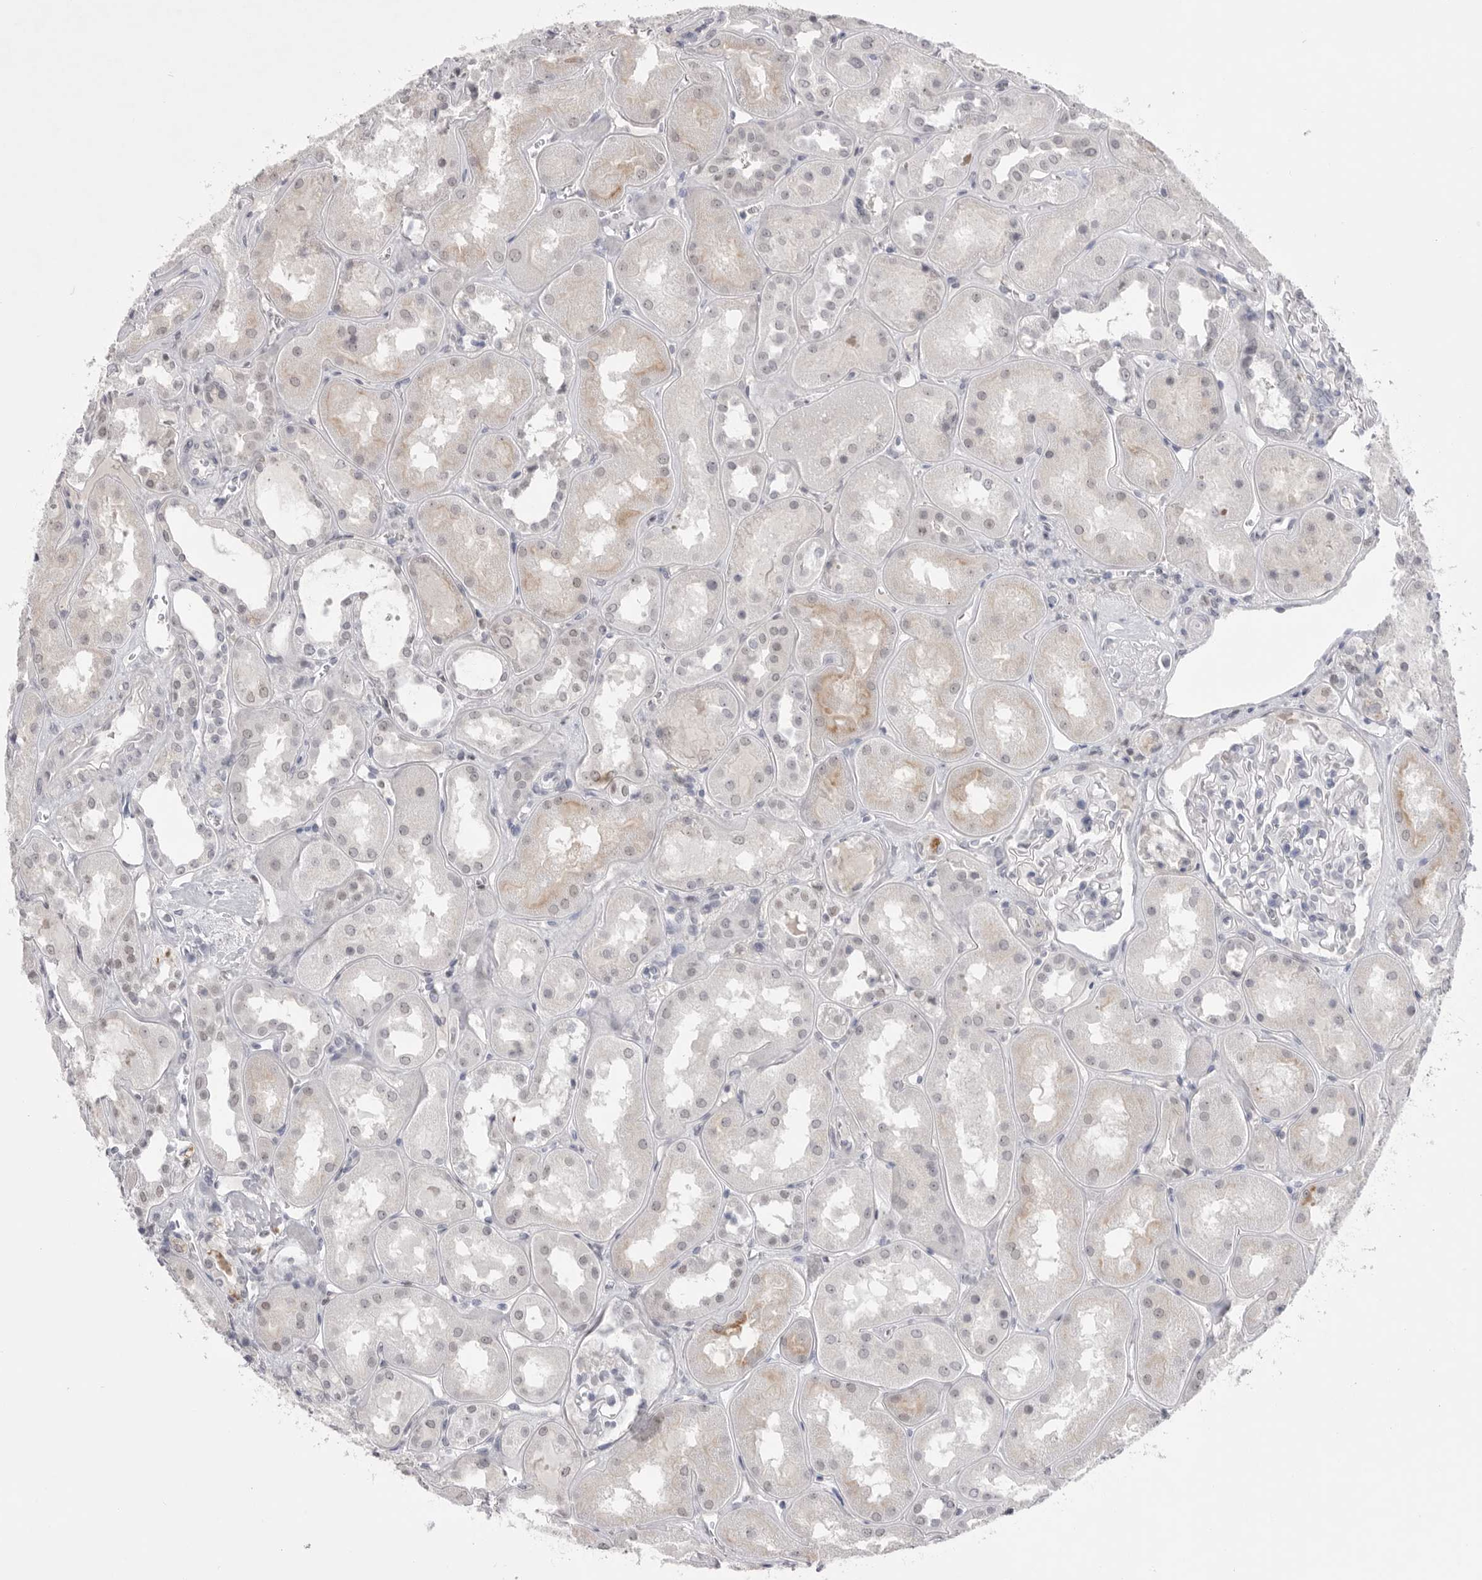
{"staining": {"intensity": "negative", "quantity": "none", "location": "none"}, "tissue": "kidney", "cell_type": "Cells in glomeruli", "image_type": "normal", "snomed": [{"axis": "morphology", "description": "Normal tissue, NOS"}, {"axis": "topography", "description": "Kidney"}], "caption": "This is a photomicrograph of immunohistochemistry staining of benign kidney, which shows no positivity in cells in glomeruli. (Immunohistochemistry (ihc), brightfield microscopy, high magnification).", "gene": "ZBTB7B", "patient": {"sex": "male", "age": 70}}